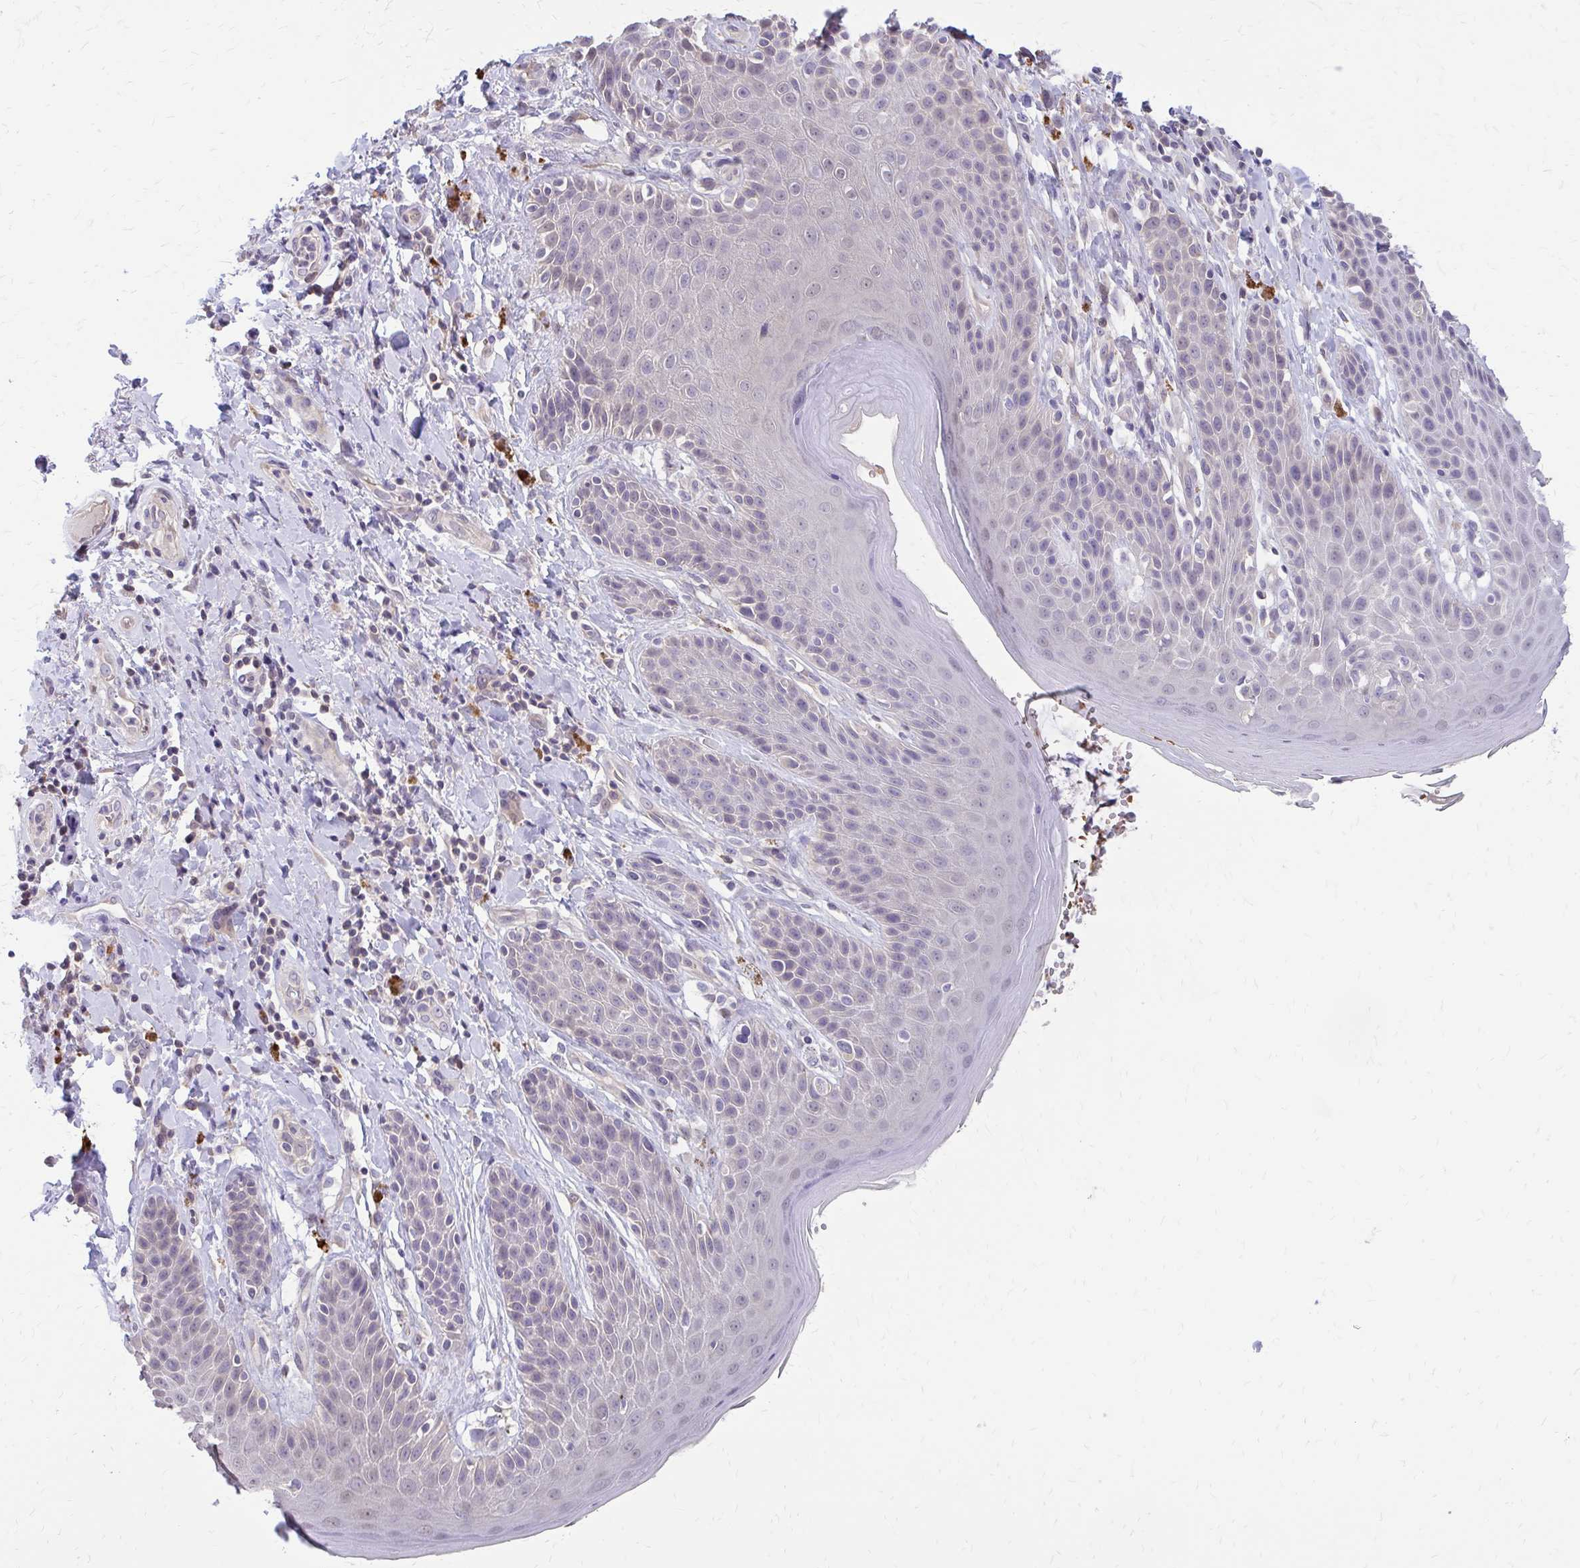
{"staining": {"intensity": "weak", "quantity": "<25%", "location": "cytoplasmic/membranous"}, "tissue": "skin", "cell_type": "Epidermal cells", "image_type": "normal", "snomed": [{"axis": "morphology", "description": "Normal tissue, NOS"}, {"axis": "topography", "description": "Anal"}, {"axis": "topography", "description": "Peripheral nerve tissue"}], "caption": "Immunohistochemical staining of benign human skin displays no significant positivity in epidermal cells.", "gene": "IFI44L", "patient": {"sex": "male", "age": 51}}